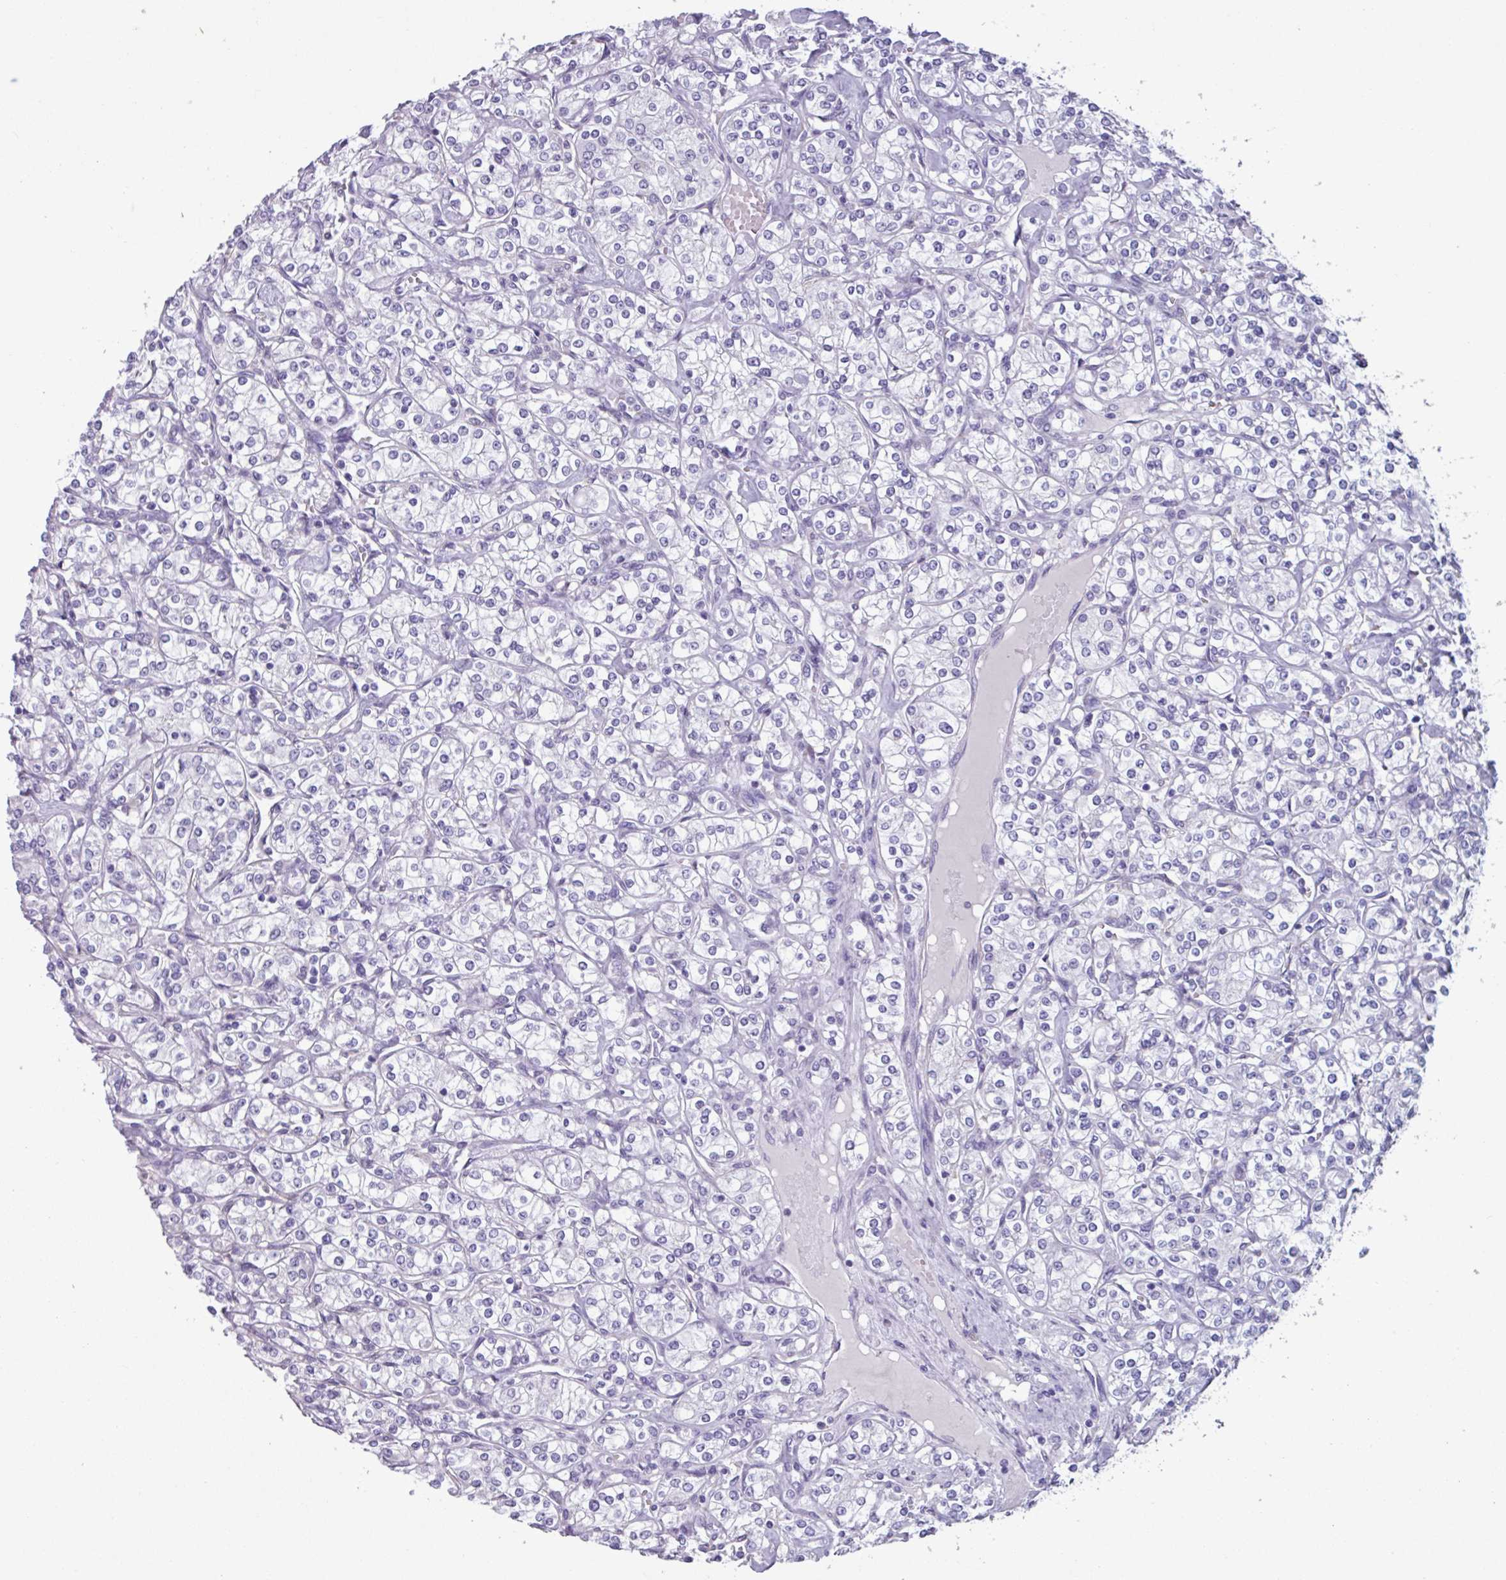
{"staining": {"intensity": "negative", "quantity": "none", "location": "none"}, "tissue": "renal cancer", "cell_type": "Tumor cells", "image_type": "cancer", "snomed": [{"axis": "morphology", "description": "Adenocarcinoma, NOS"}, {"axis": "topography", "description": "Kidney"}], "caption": "Tumor cells show no significant protein expression in renal cancer (adenocarcinoma).", "gene": "ADGRE1", "patient": {"sex": "male", "age": 77}}